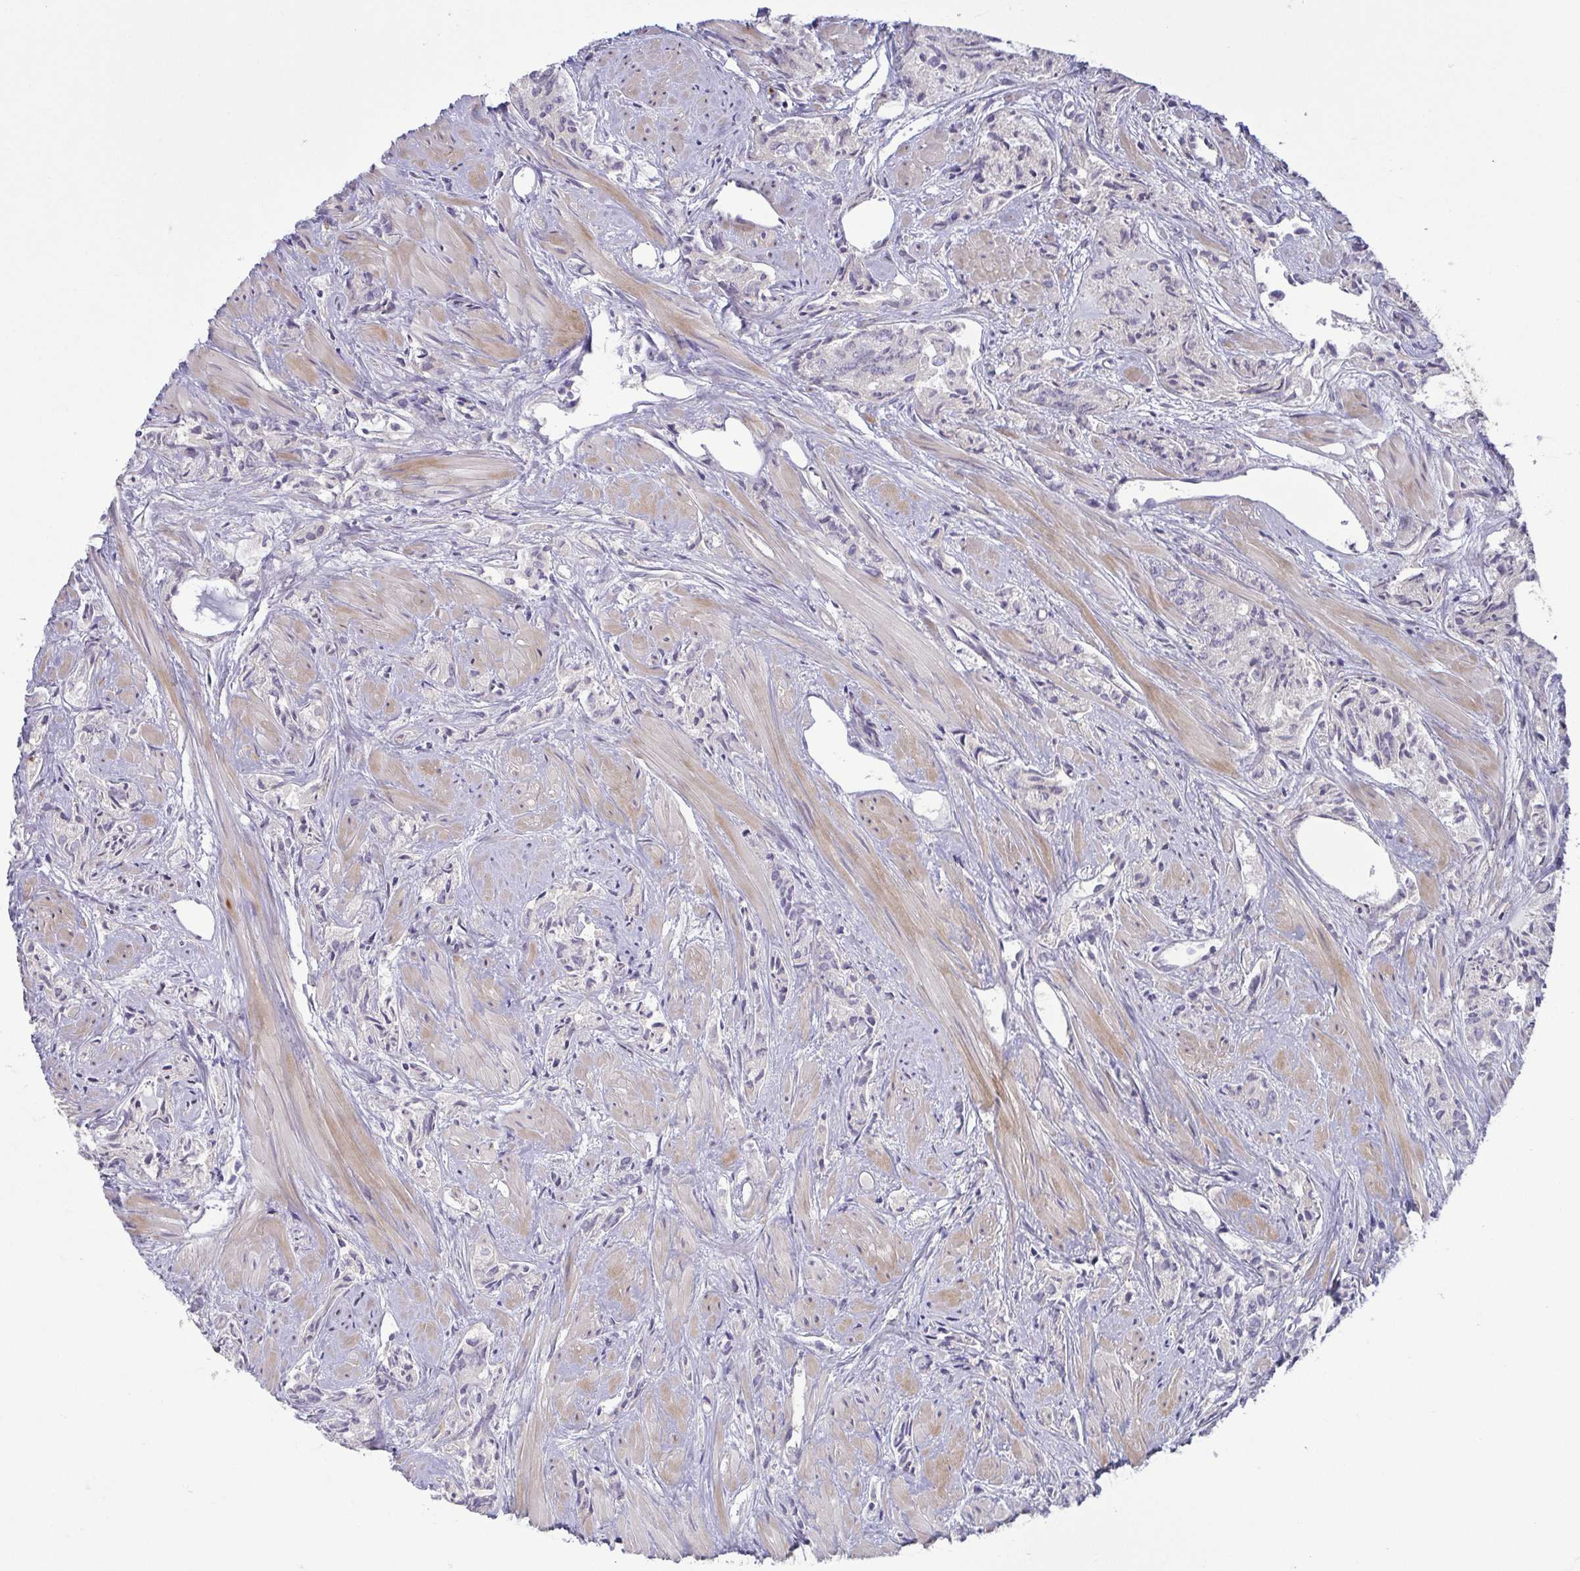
{"staining": {"intensity": "moderate", "quantity": "25%-75%", "location": "cytoplasmic/membranous"}, "tissue": "prostate cancer", "cell_type": "Tumor cells", "image_type": "cancer", "snomed": [{"axis": "morphology", "description": "Adenocarcinoma, High grade"}, {"axis": "topography", "description": "Prostate"}], "caption": "Immunohistochemical staining of high-grade adenocarcinoma (prostate) reveals moderate cytoplasmic/membranous protein staining in approximately 25%-75% of tumor cells.", "gene": "LMF2", "patient": {"sex": "male", "age": 58}}